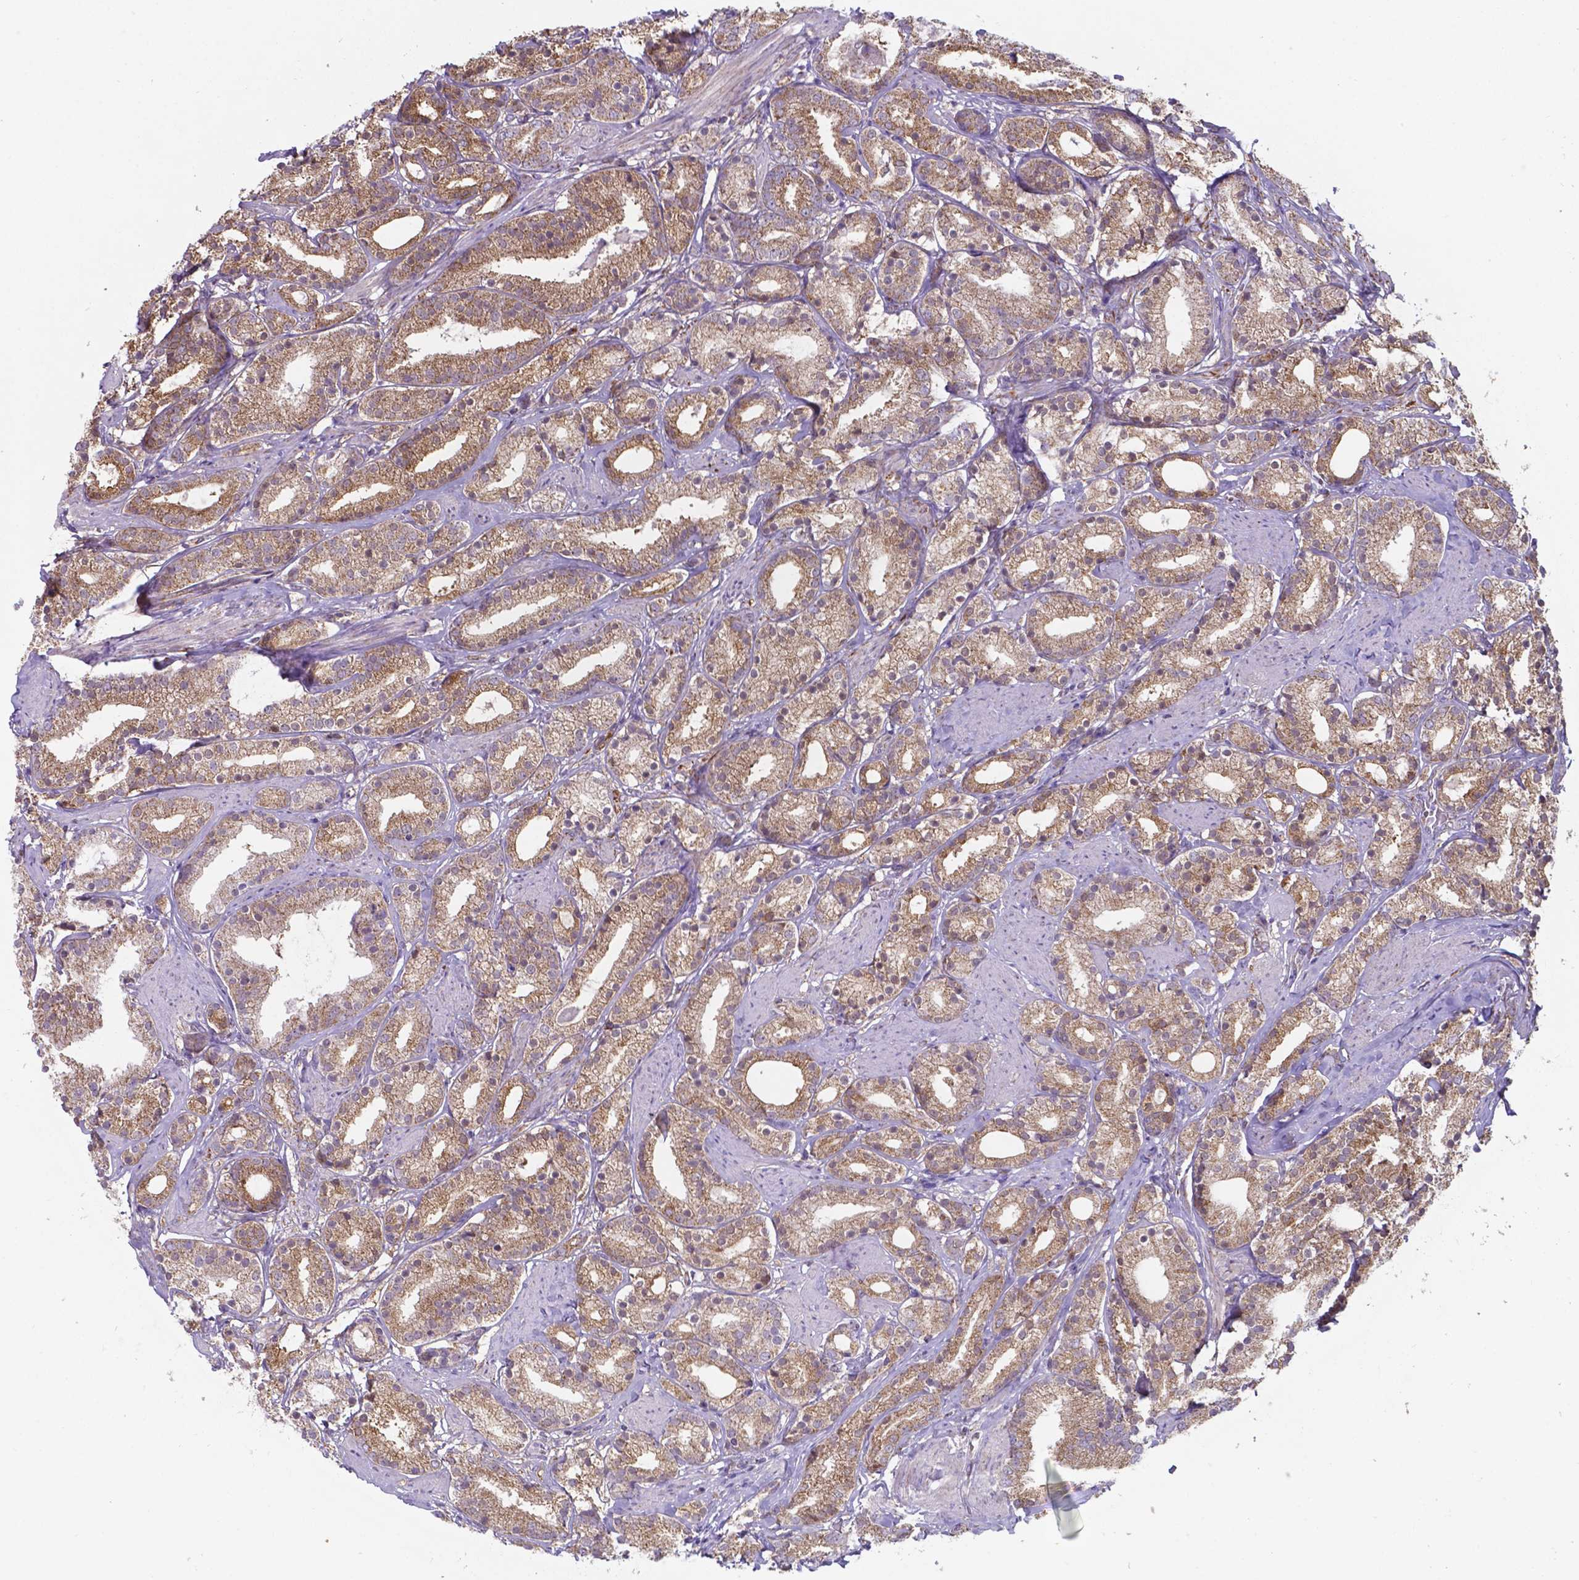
{"staining": {"intensity": "moderate", "quantity": ">75%", "location": "cytoplasmic/membranous"}, "tissue": "prostate cancer", "cell_type": "Tumor cells", "image_type": "cancer", "snomed": [{"axis": "morphology", "description": "Adenocarcinoma, High grade"}, {"axis": "topography", "description": "Prostate"}], "caption": "This is a photomicrograph of IHC staining of prostate cancer (adenocarcinoma (high-grade)), which shows moderate expression in the cytoplasmic/membranous of tumor cells.", "gene": "FAM114A1", "patient": {"sex": "male", "age": 63}}